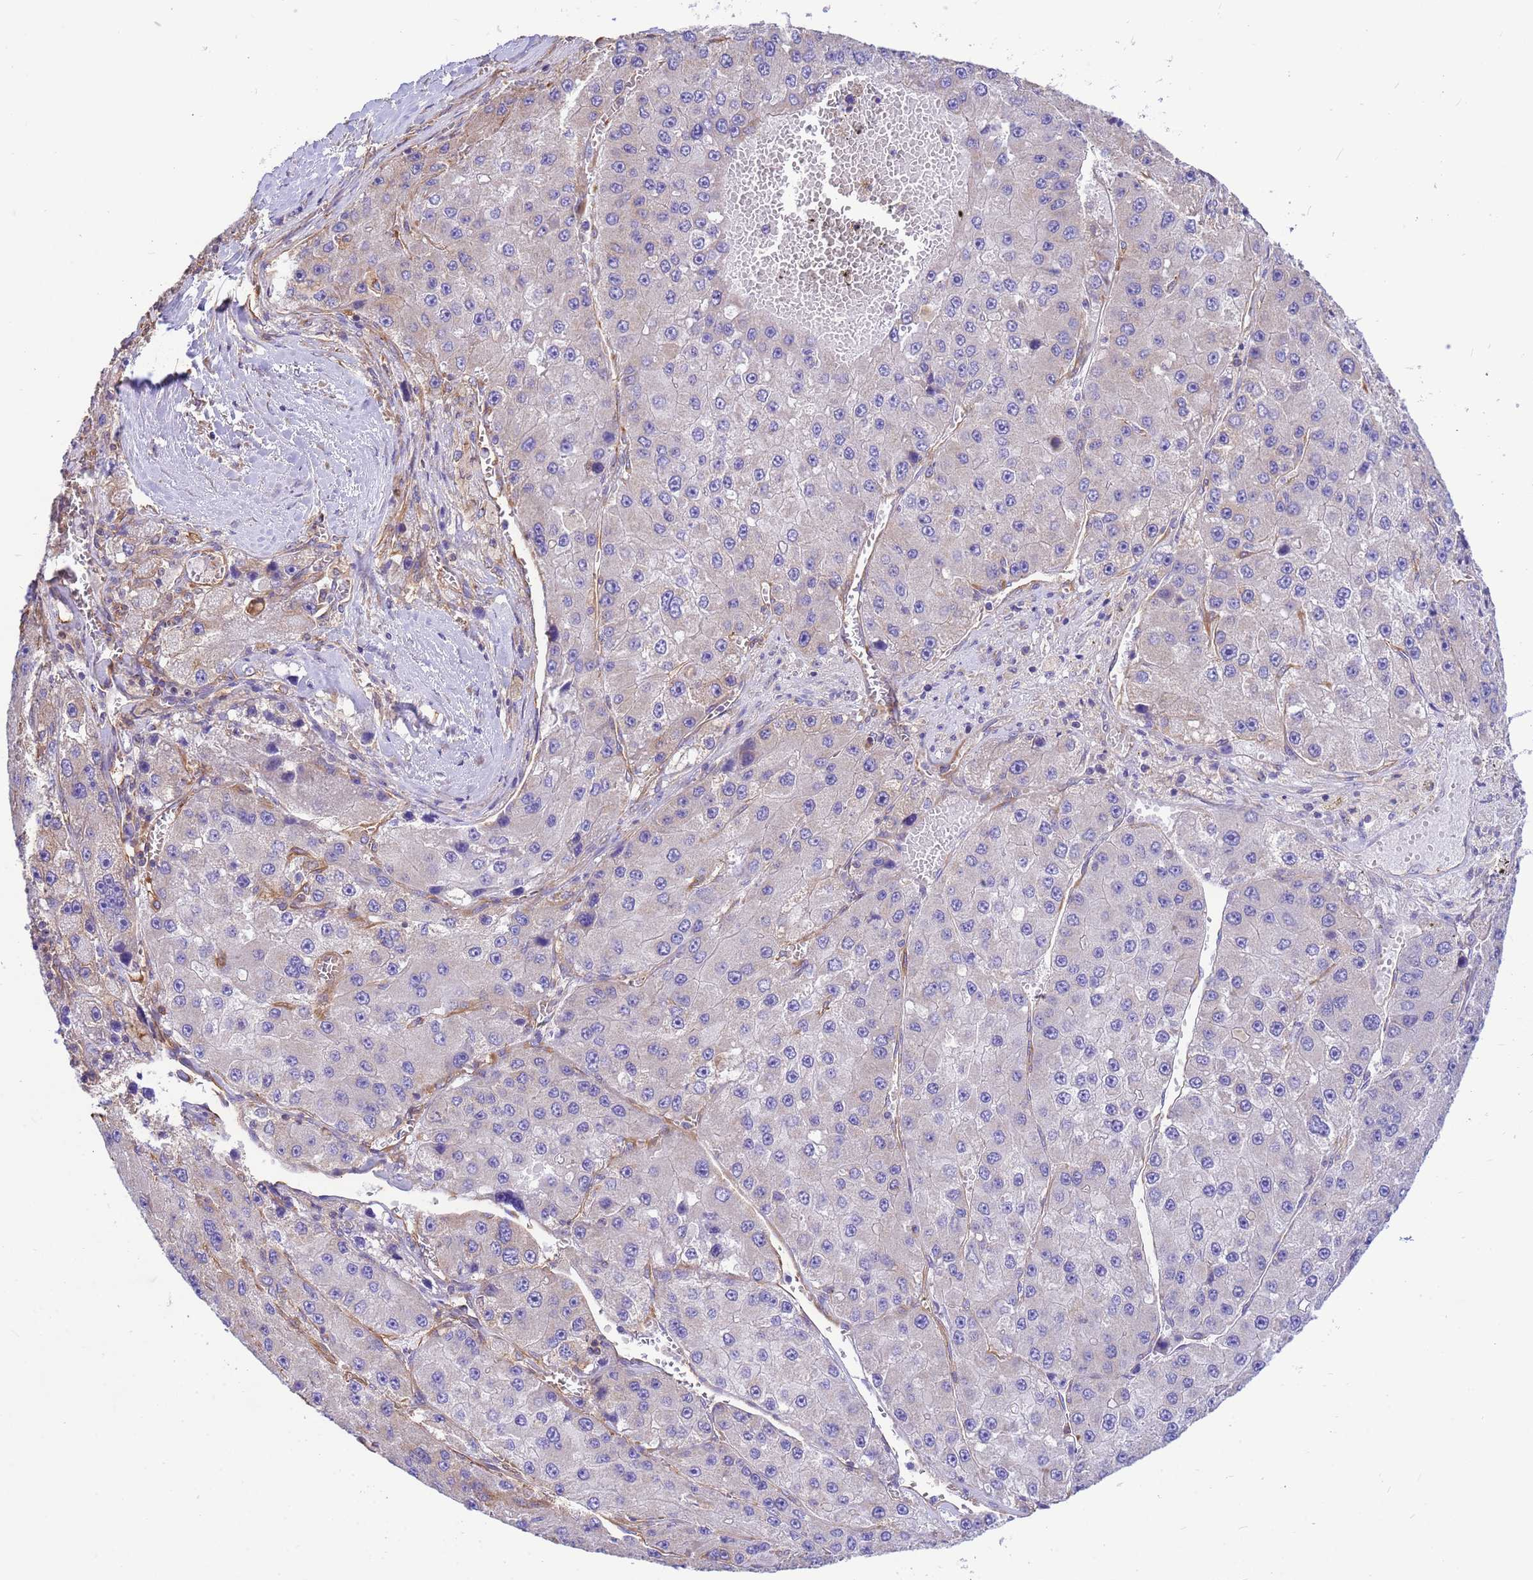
{"staining": {"intensity": "negative", "quantity": "none", "location": "none"}, "tissue": "liver cancer", "cell_type": "Tumor cells", "image_type": "cancer", "snomed": [{"axis": "morphology", "description": "Carcinoma, Hepatocellular, NOS"}, {"axis": "topography", "description": "Liver"}], "caption": "Immunohistochemistry photomicrograph of neoplastic tissue: human liver cancer (hepatocellular carcinoma) stained with DAB (3,3'-diaminobenzidine) displays no significant protein positivity in tumor cells.", "gene": "TUBB1", "patient": {"sex": "female", "age": 73}}